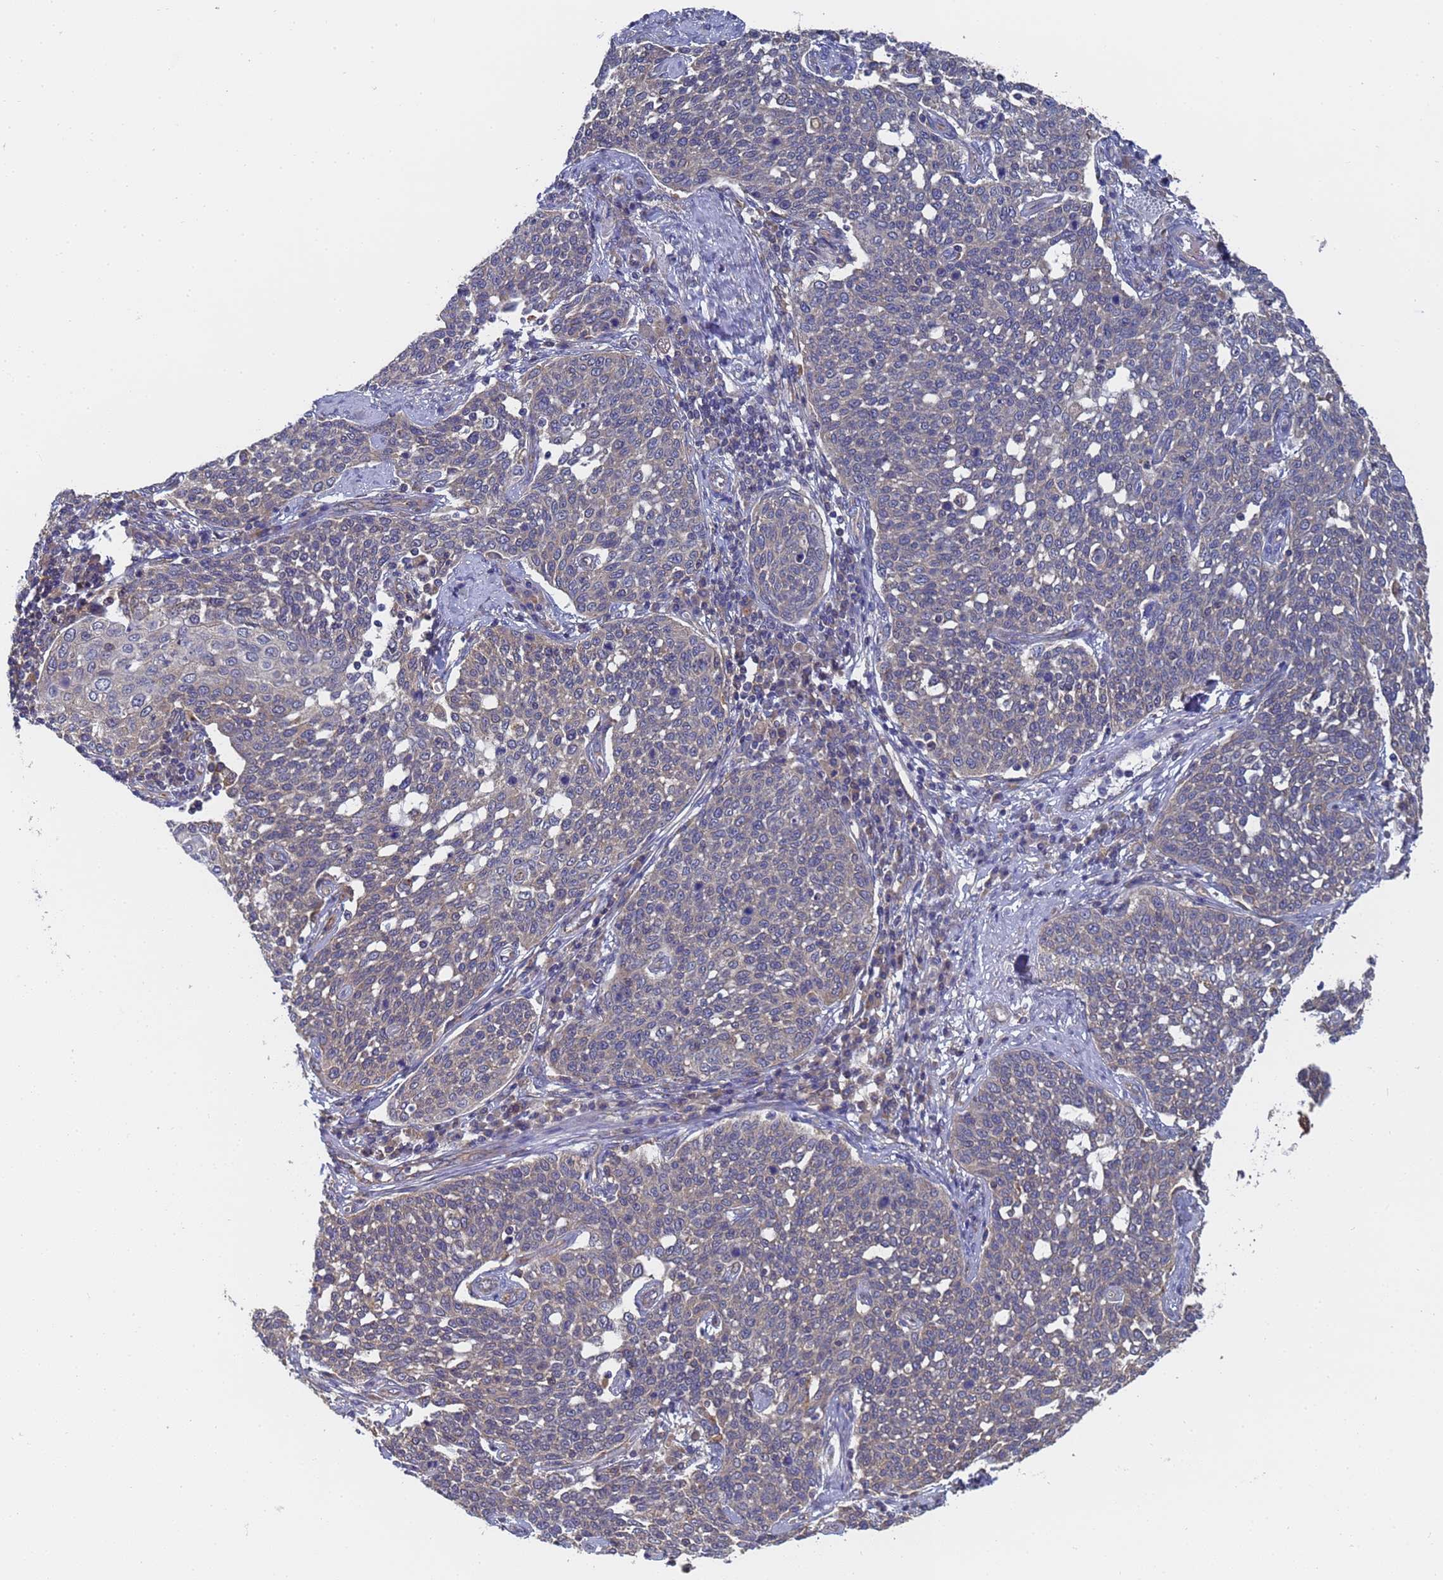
{"staining": {"intensity": "negative", "quantity": "none", "location": "none"}, "tissue": "cervical cancer", "cell_type": "Tumor cells", "image_type": "cancer", "snomed": [{"axis": "morphology", "description": "Squamous cell carcinoma, NOS"}, {"axis": "topography", "description": "Cervix"}], "caption": "Micrograph shows no protein positivity in tumor cells of squamous cell carcinoma (cervical) tissue.", "gene": "ALS2CL", "patient": {"sex": "female", "age": 34}}